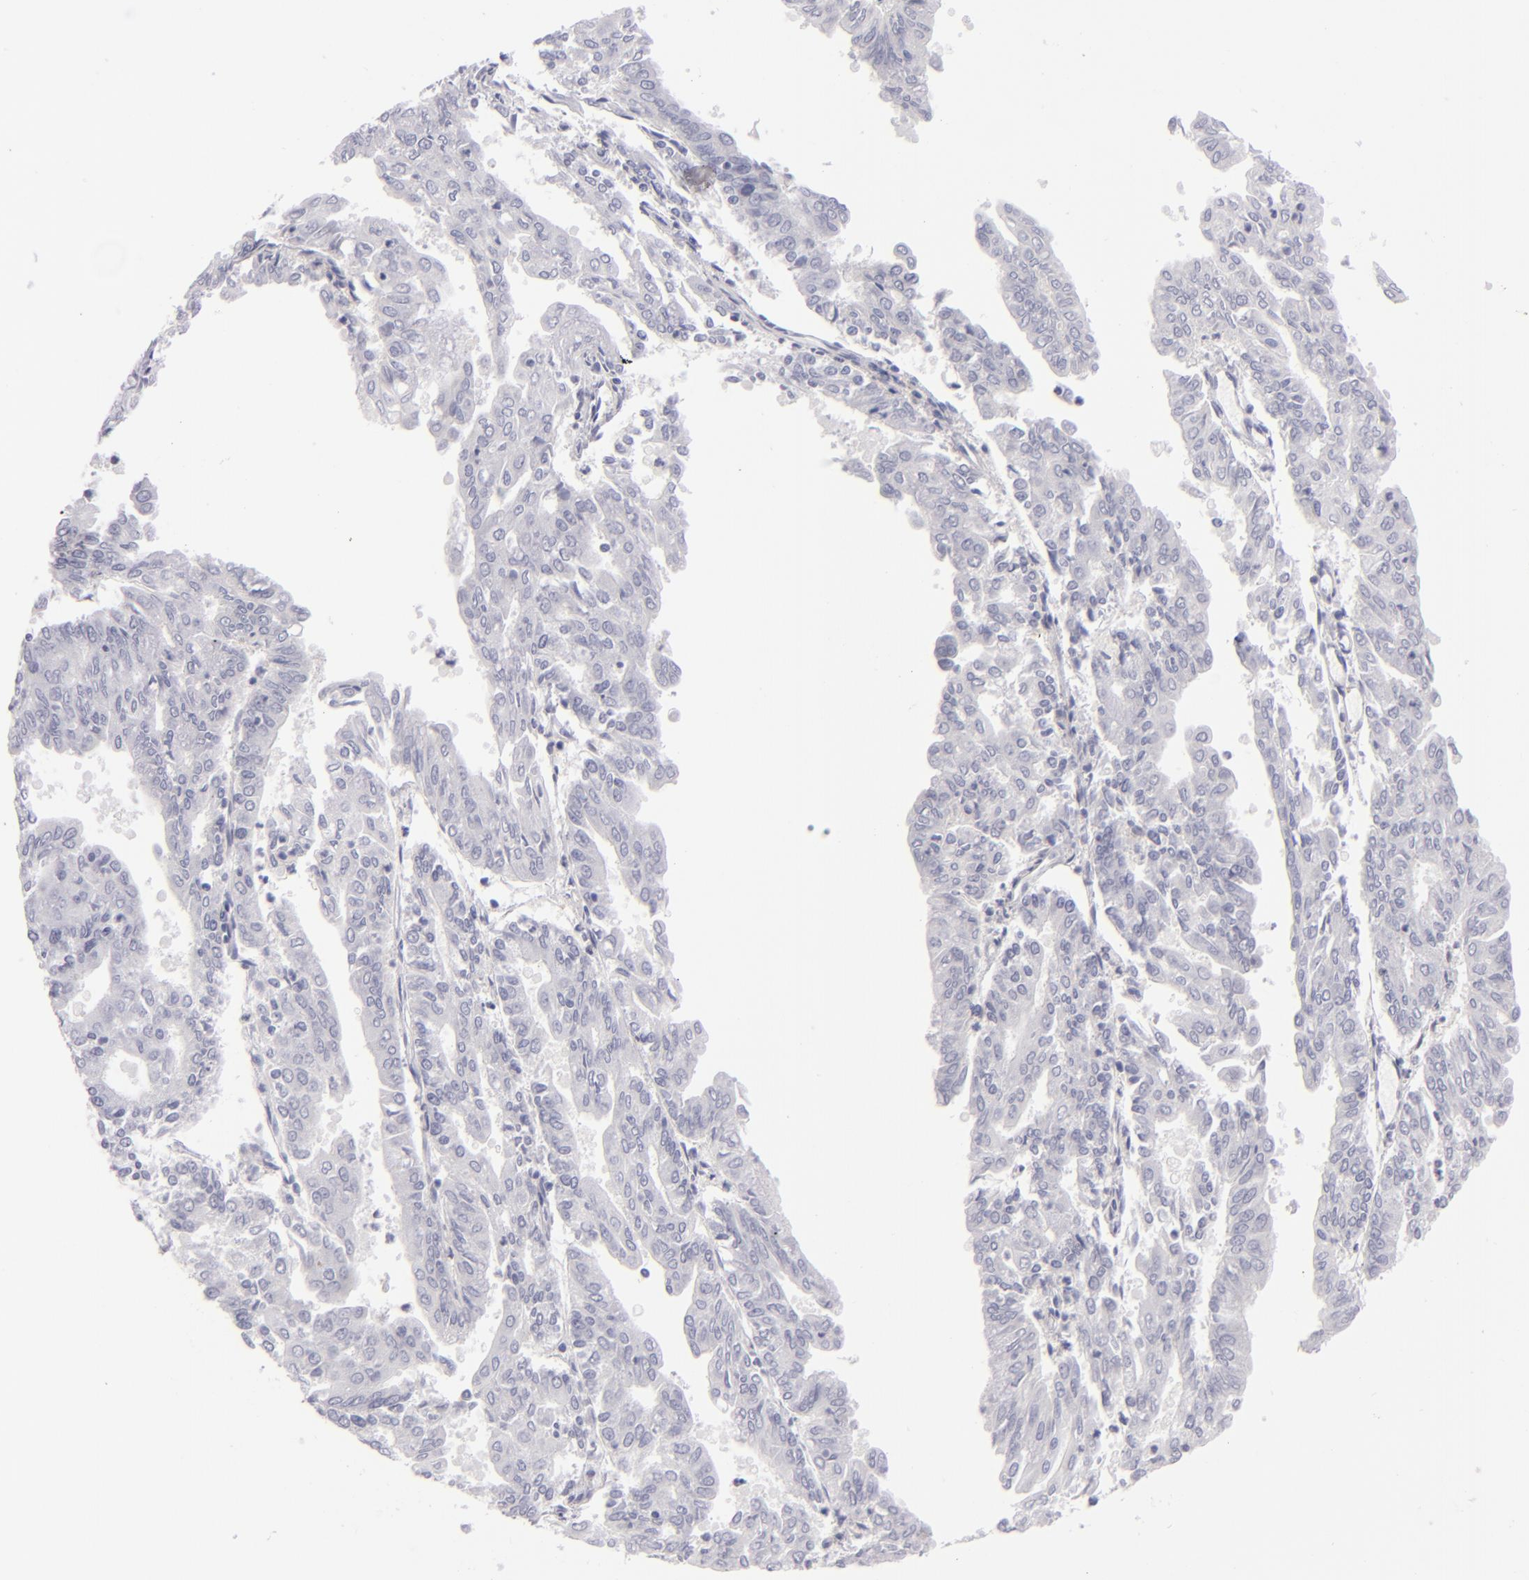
{"staining": {"intensity": "negative", "quantity": "none", "location": "none"}, "tissue": "endometrial cancer", "cell_type": "Tumor cells", "image_type": "cancer", "snomed": [{"axis": "morphology", "description": "Adenocarcinoma, NOS"}, {"axis": "topography", "description": "Endometrium"}], "caption": "A micrograph of human endometrial adenocarcinoma is negative for staining in tumor cells. (DAB immunohistochemistry visualized using brightfield microscopy, high magnification).", "gene": "F13A1", "patient": {"sex": "female", "age": 79}}